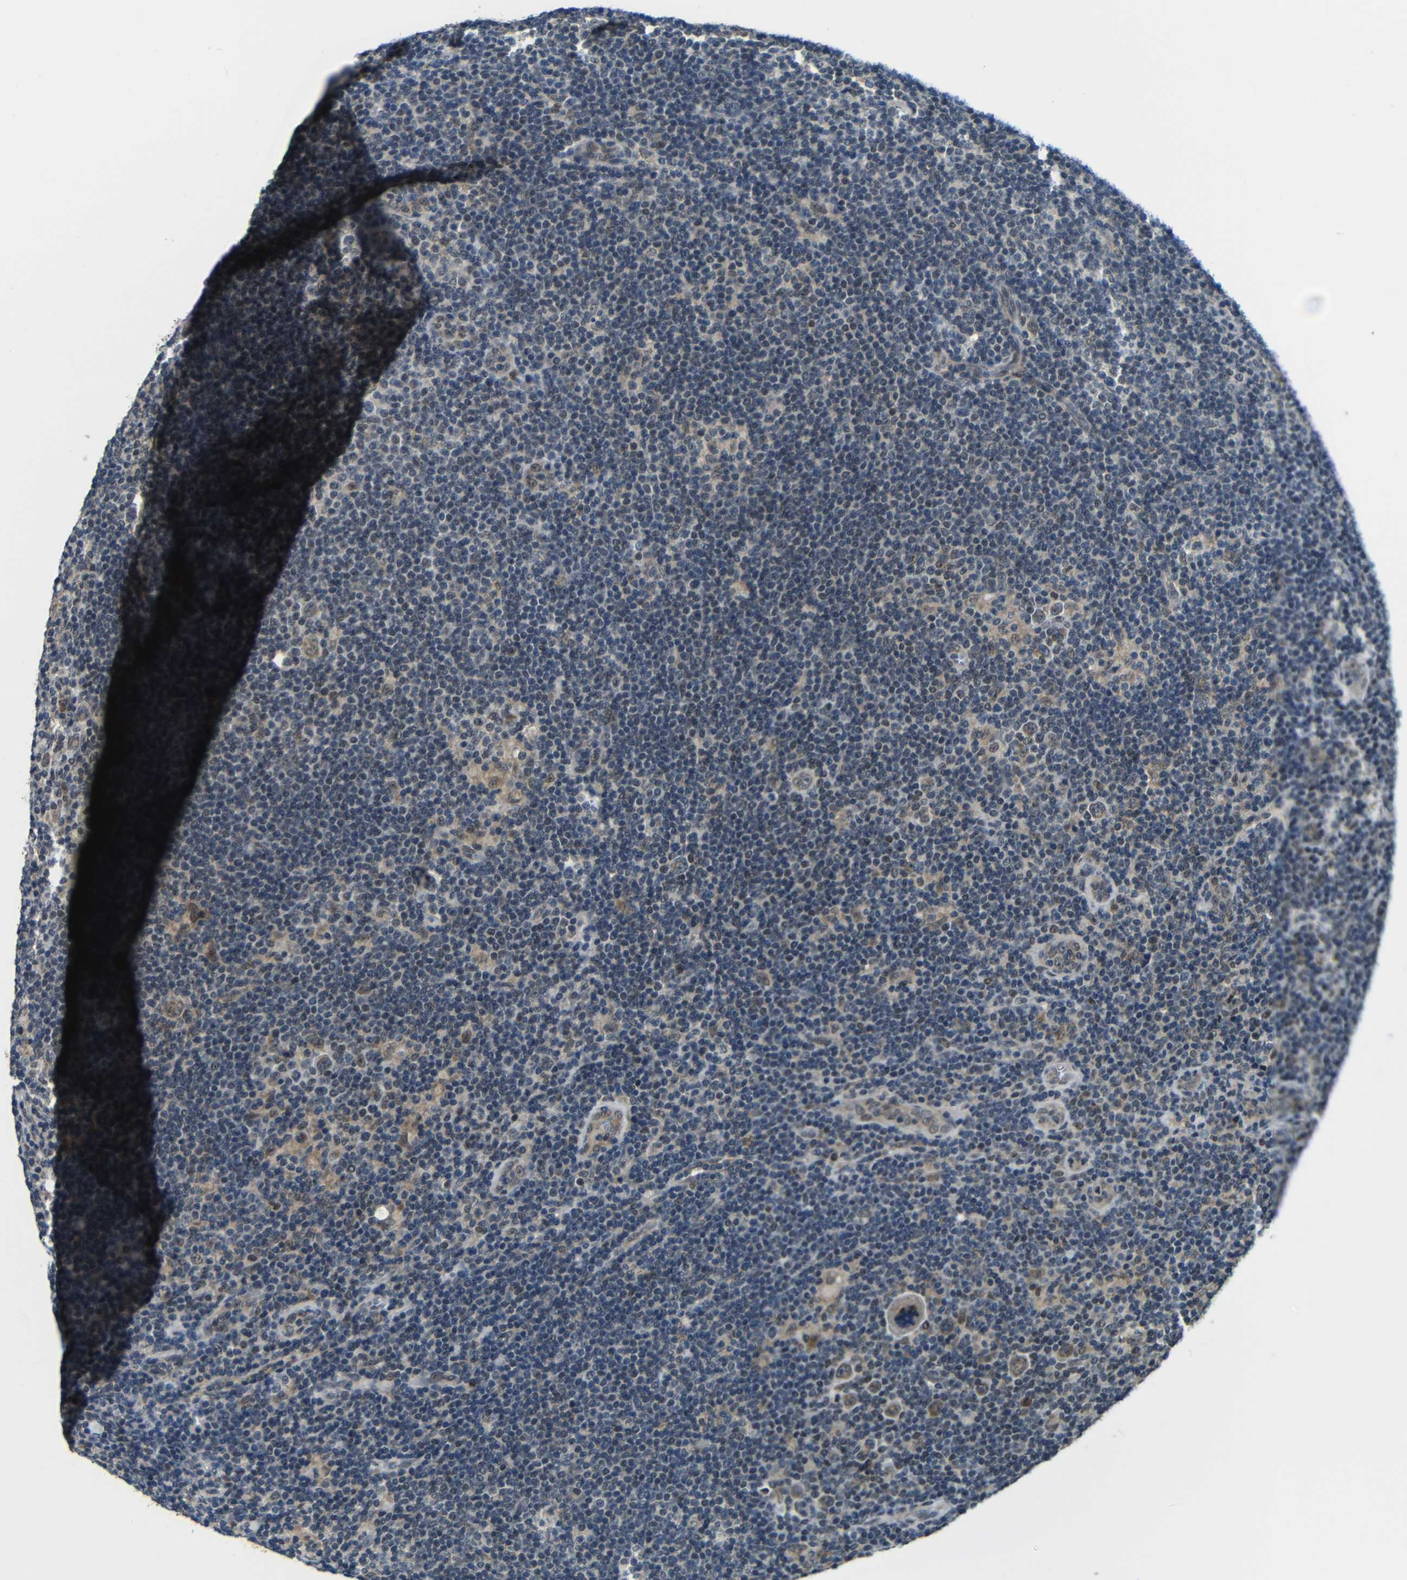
{"staining": {"intensity": "moderate", "quantity": ">75%", "location": "cytoplasmic/membranous"}, "tissue": "lymphoma", "cell_type": "Tumor cells", "image_type": "cancer", "snomed": [{"axis": "morphology", "description": "Hodgkin's disease, NOS"}, {"axis": "topography", "description": "Lymph node"}], "caption": "Immunohistochemical staining of Hodgkin's disease exhibits moderate cytoplasmic/membranous protein positivity in about >75% of tumor cells.", "gene": "FAM172A", "patient": {"sex": "female", "age": 57}}